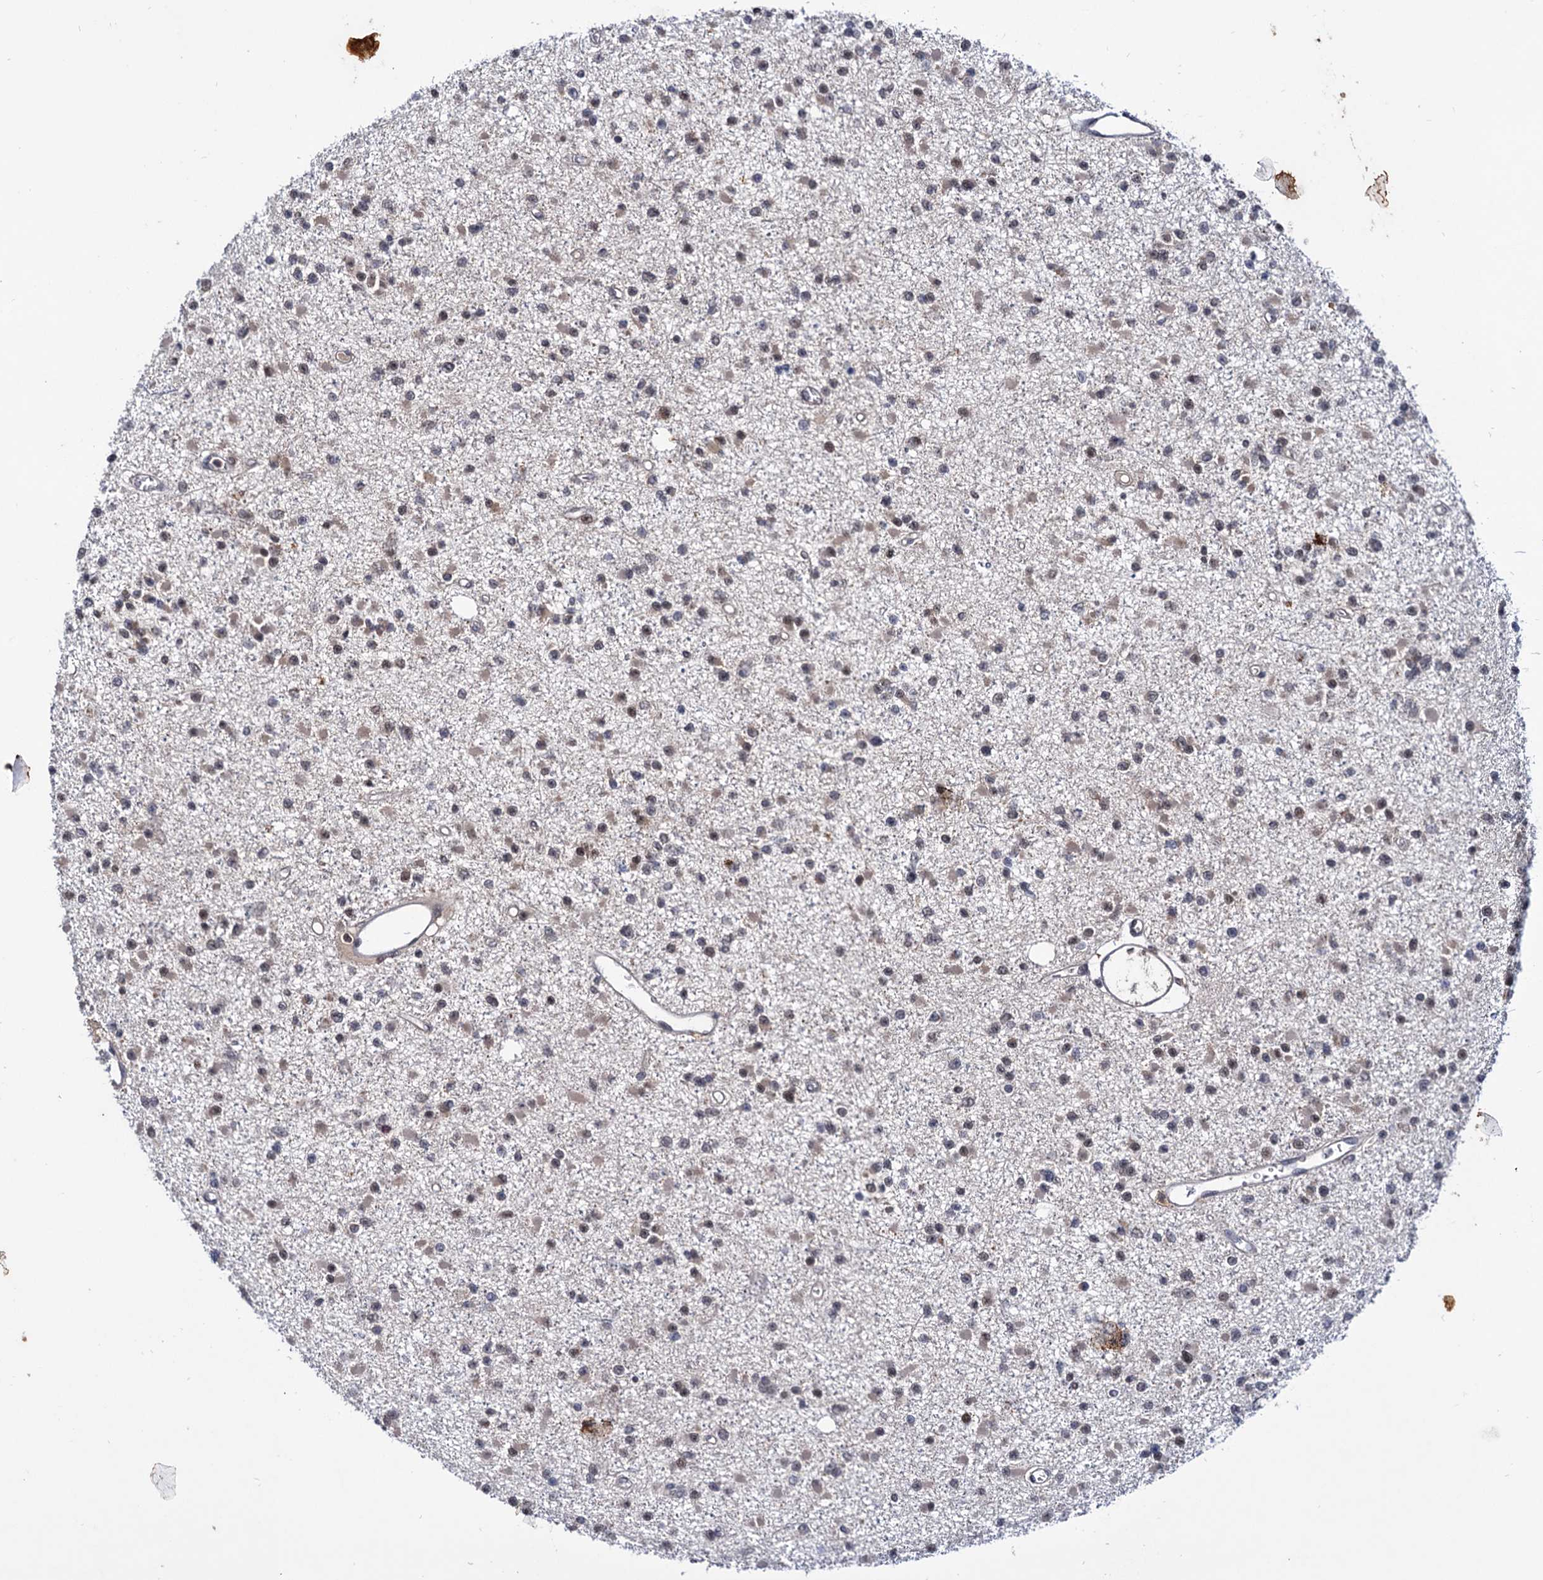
{"staining": {"intensity": "negative", "quantity": "none", "location": "none"}, "tissue": "glioma", "cell_type": "Tumor cells", "image_type": "cancer", "snomed": [{"axis": "morphology", "description": "Glioma, malignant, Low grade"}, {"axis": "topography", "description": "Brain"}], "caption": "Immunohistochemical staining of malignant glioma (low-grade) exhibits no significant expression in tumor cells. The staining was performed using DAB (3,3'-diaminobenzidine) to visualize the protein expression in brown, while the nuclei were stained in blue with hematoxylin (Magnification: 20x).", "gene": "RNASEH2B", "patient": {"sex": "female", "age": 22}}